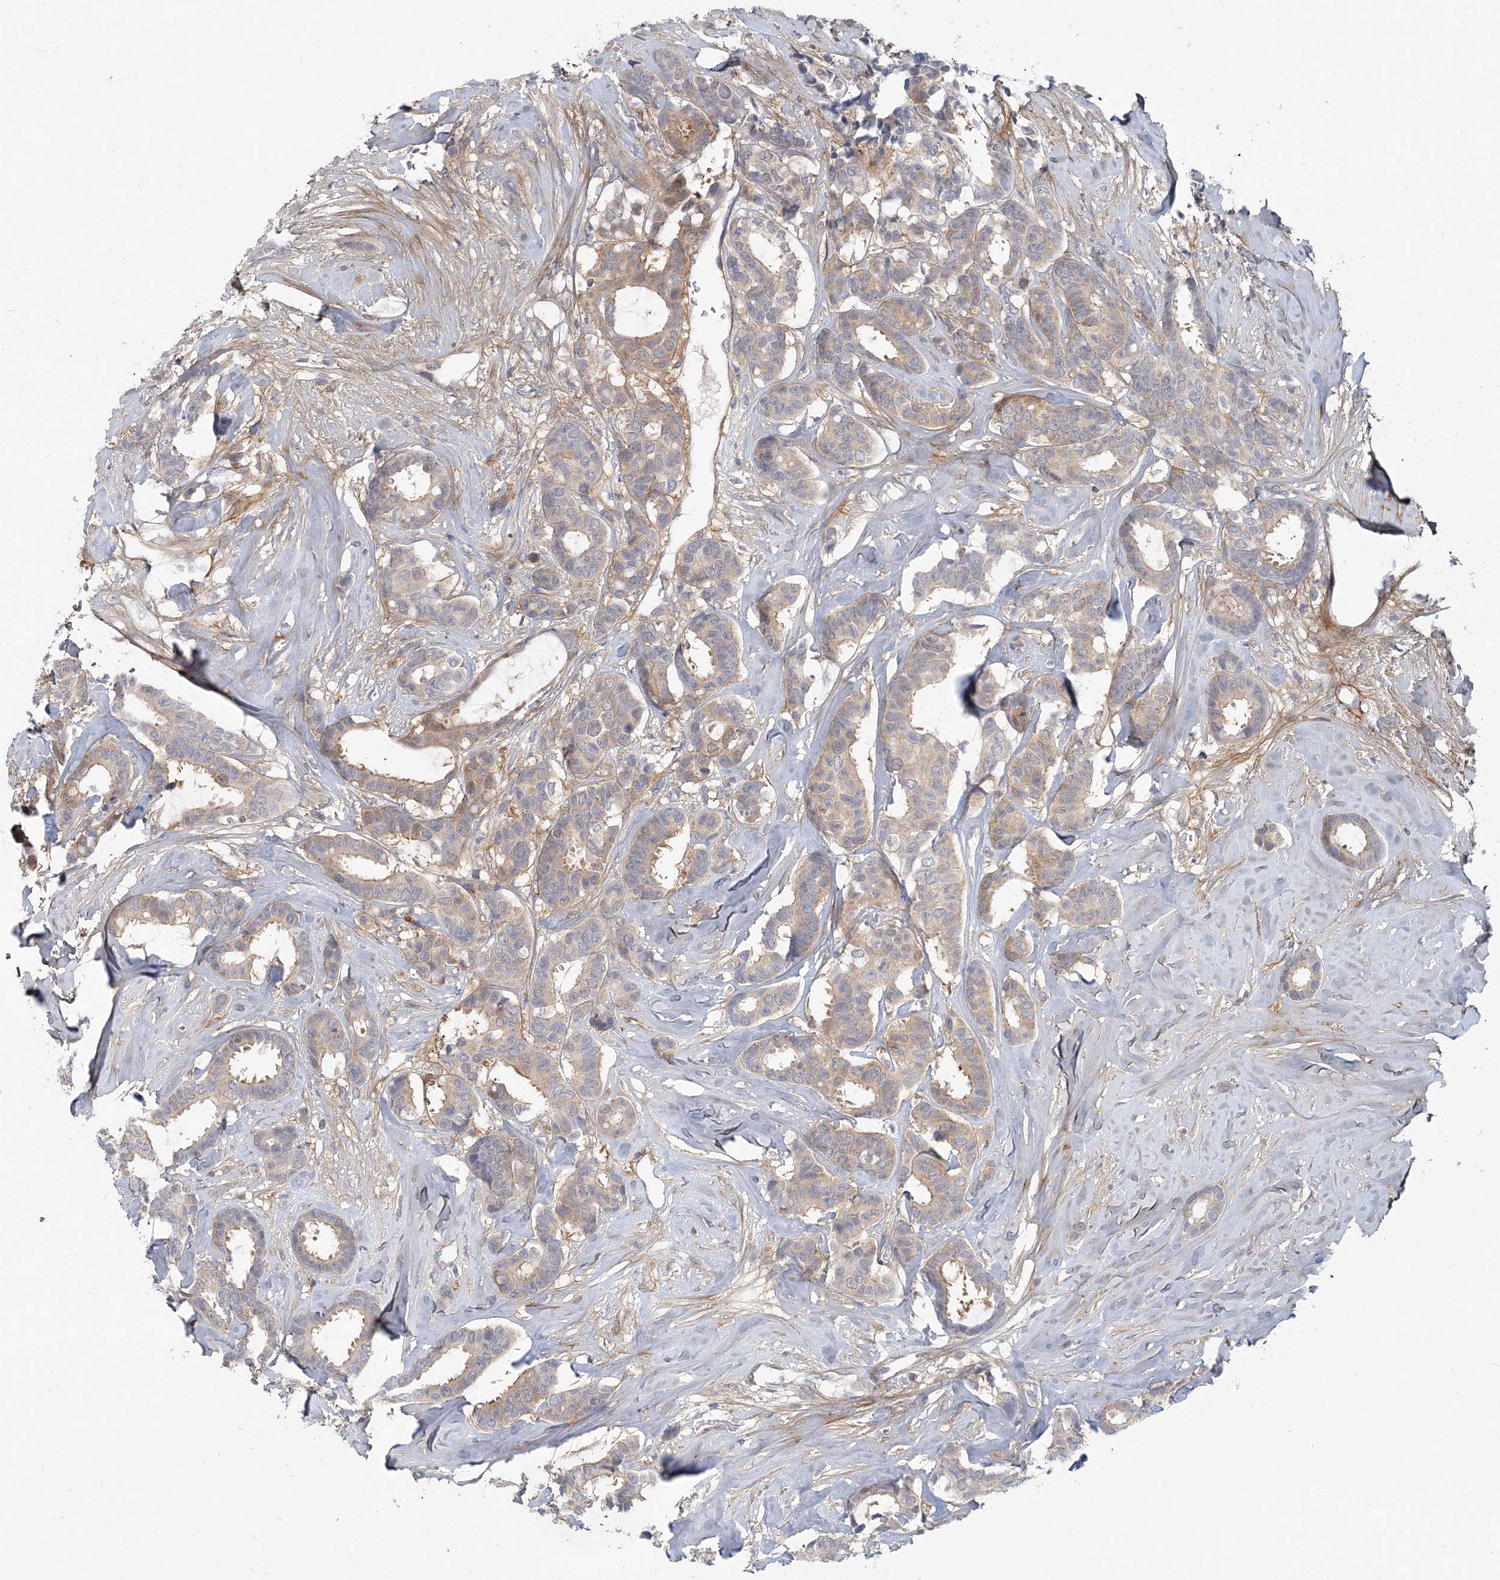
{"staining": {"intensity": "weak", "quantity": "25%-75%", "location": "cytoplasmic/membranous"}, "tissue": "breast cancer", "cell_type": "Tumor cells", "image_type": "cancer", "snomed": [{"axis": "morphology", "description": "Duct carcinoma"}, {"axis": "topography", "description": "Breast"}], "caption": "An image of infiltrating ductal carcinoma (breast) stained for a protein exhibits weak cytoplasmic/membranous brown staining in tumor cells.", "gene": "GMPPA", "patient": {"sex": "female", "age": 87}}